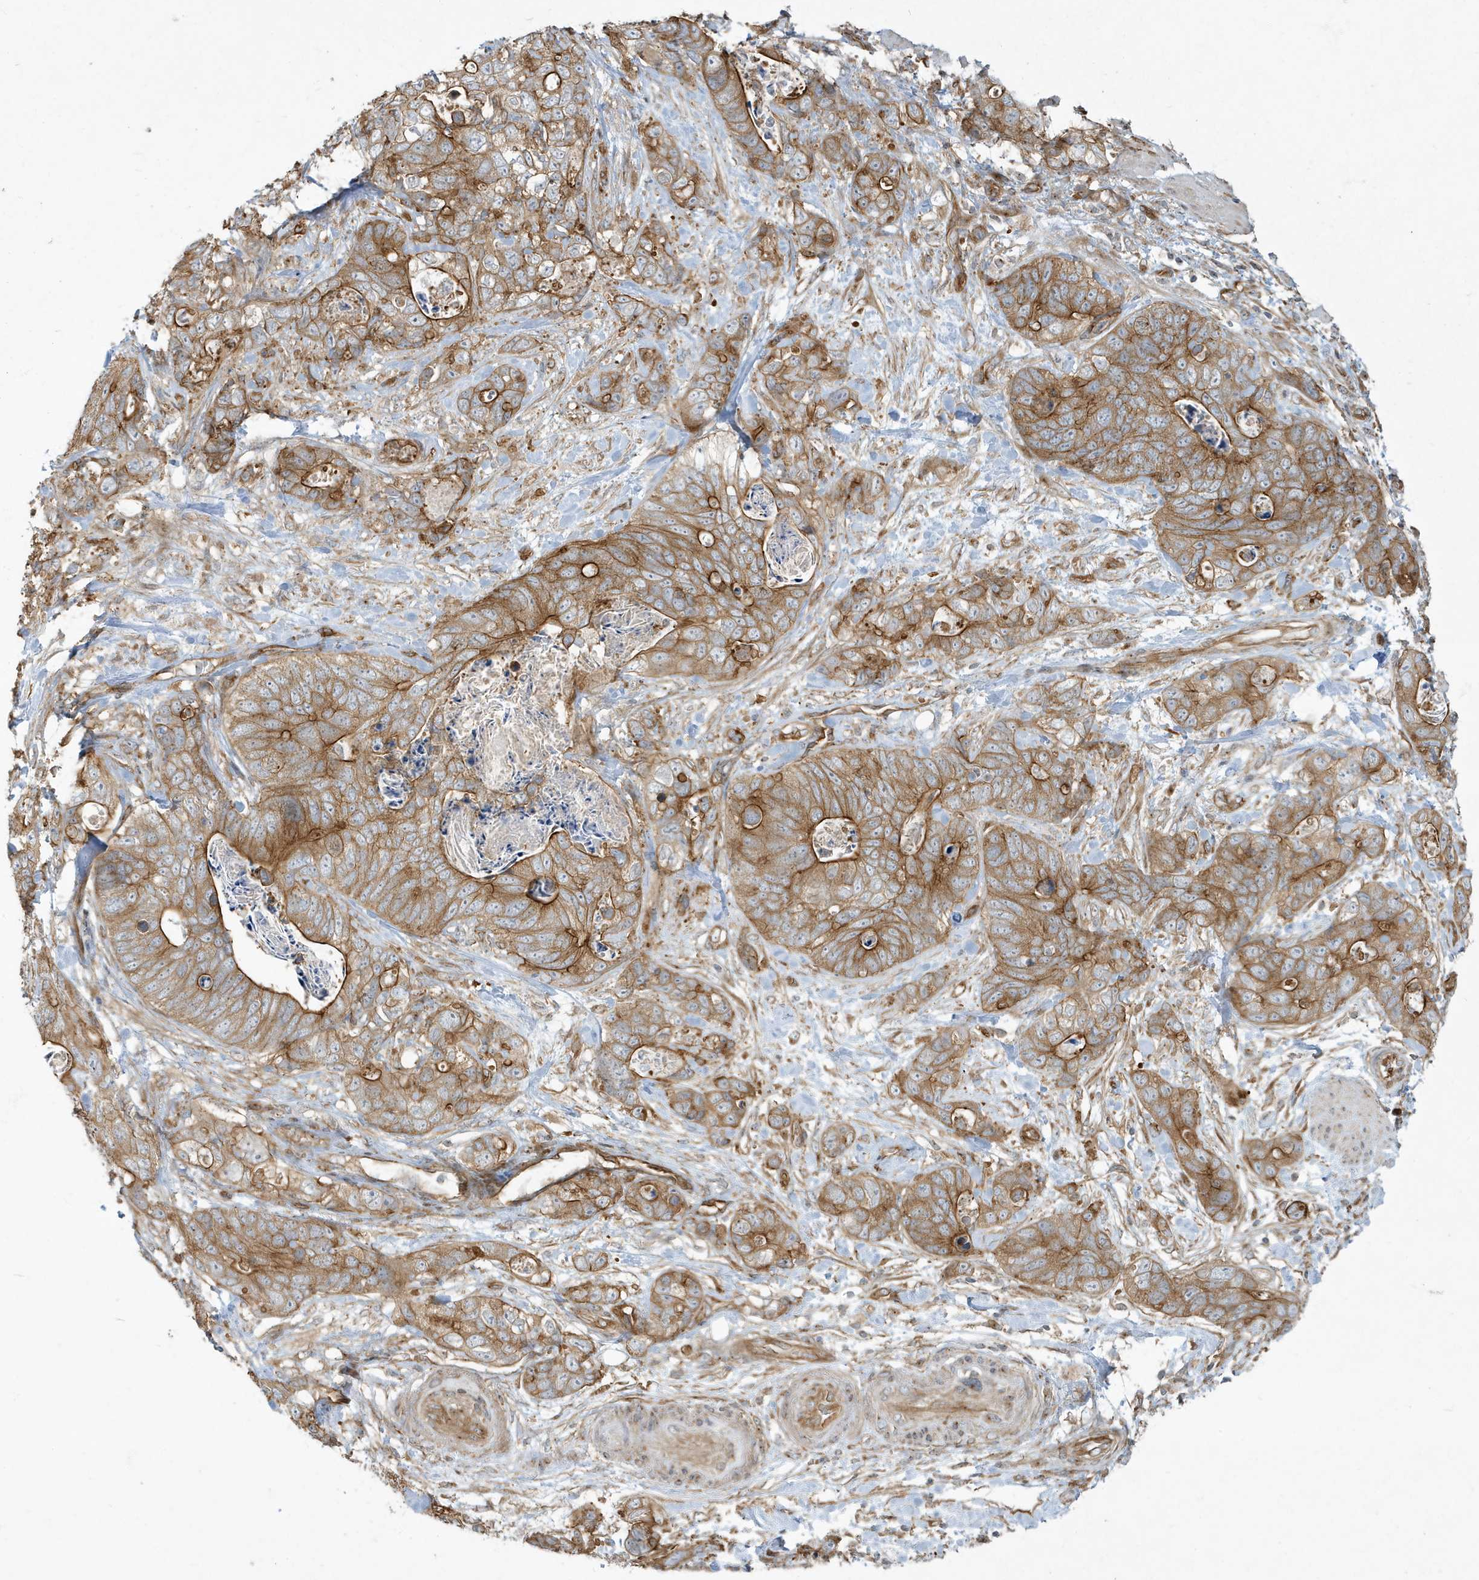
{"staining": {"intensity": "moderate", "quantity": ">75%", "location": "cytoplasmic/membranous"}, "tissue": "stomach cancer", "cell_type": "Tumor cells", "image_type": "cancer", "snomed": [{"axis": "morphology", "description": "Normal tissue, NOS"}, {"axis": "morphology", "description": "Adenocarcinoma, NOS"}, {"axis": "topography", "description": "Stomach"}], "caption": "Moderate cytoplasmic/membranous expression for a protein is seen in approximately >75% of tumor cells of stomach adenocarcinoma using immunohistochemistry.", "gene": "ATP23", "patient": {"sex": "female", "age": 89}}